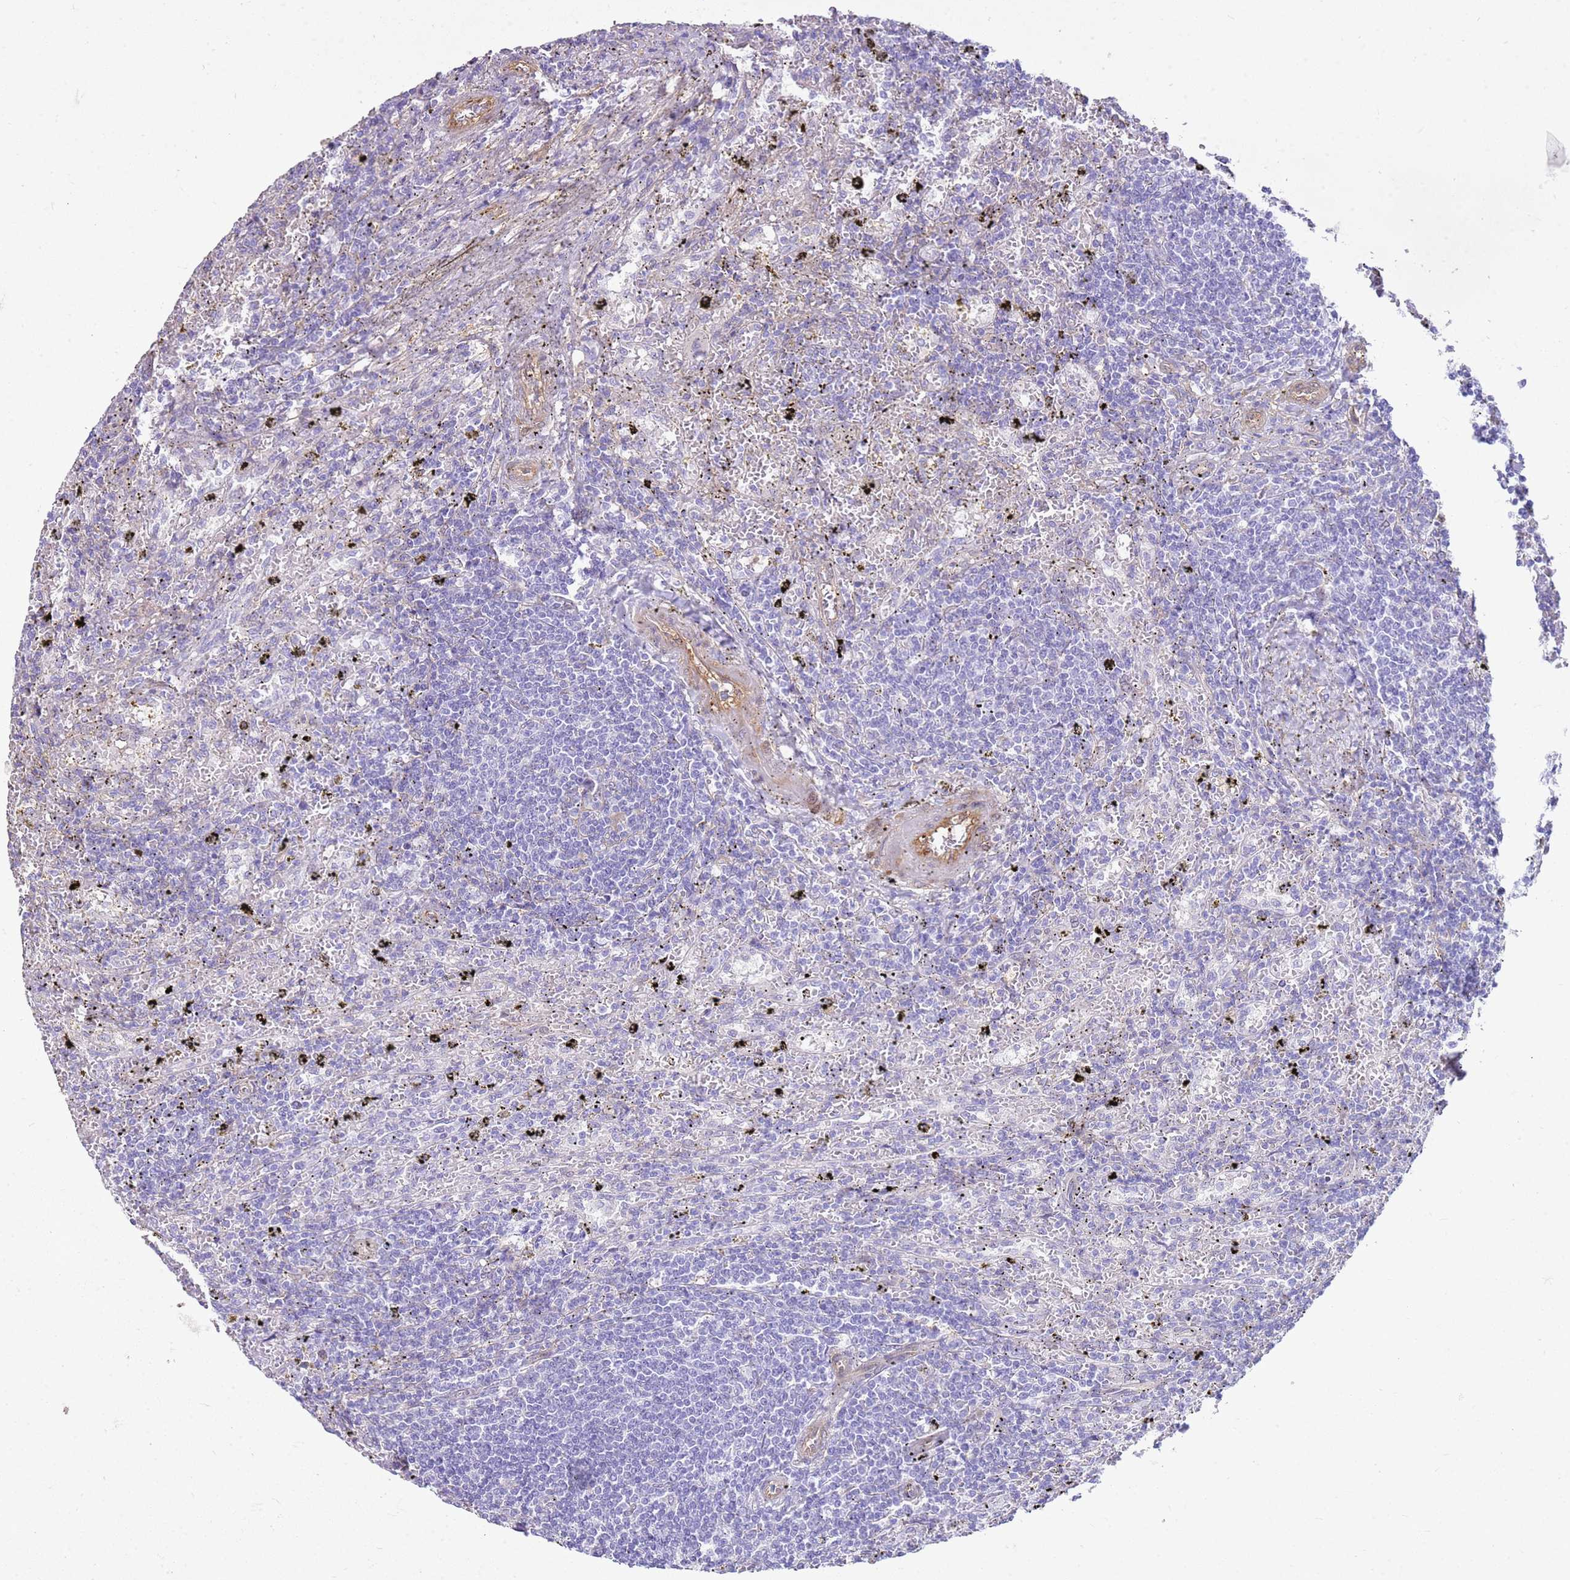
{"staining": {"intensity": "negative", "quantity": "none", "location": "none"}, "tissue": "lymphoma", "cell_type": "Tumor cells", "image_type": "cancer", "snomed": [{"axis": "morphology", "description": "Malignant lymphoma, non-Hodgkin's type, Low grade"}, {"axis": "topography", "description": "Spleen"}], "caption": "Tumor cells are negative for brown protein staining in malignant lymphoma, non-Hodgkin's type (low-grade).", "gene": "HSPB1", "patient": {"sex": "male", "age": 76}}